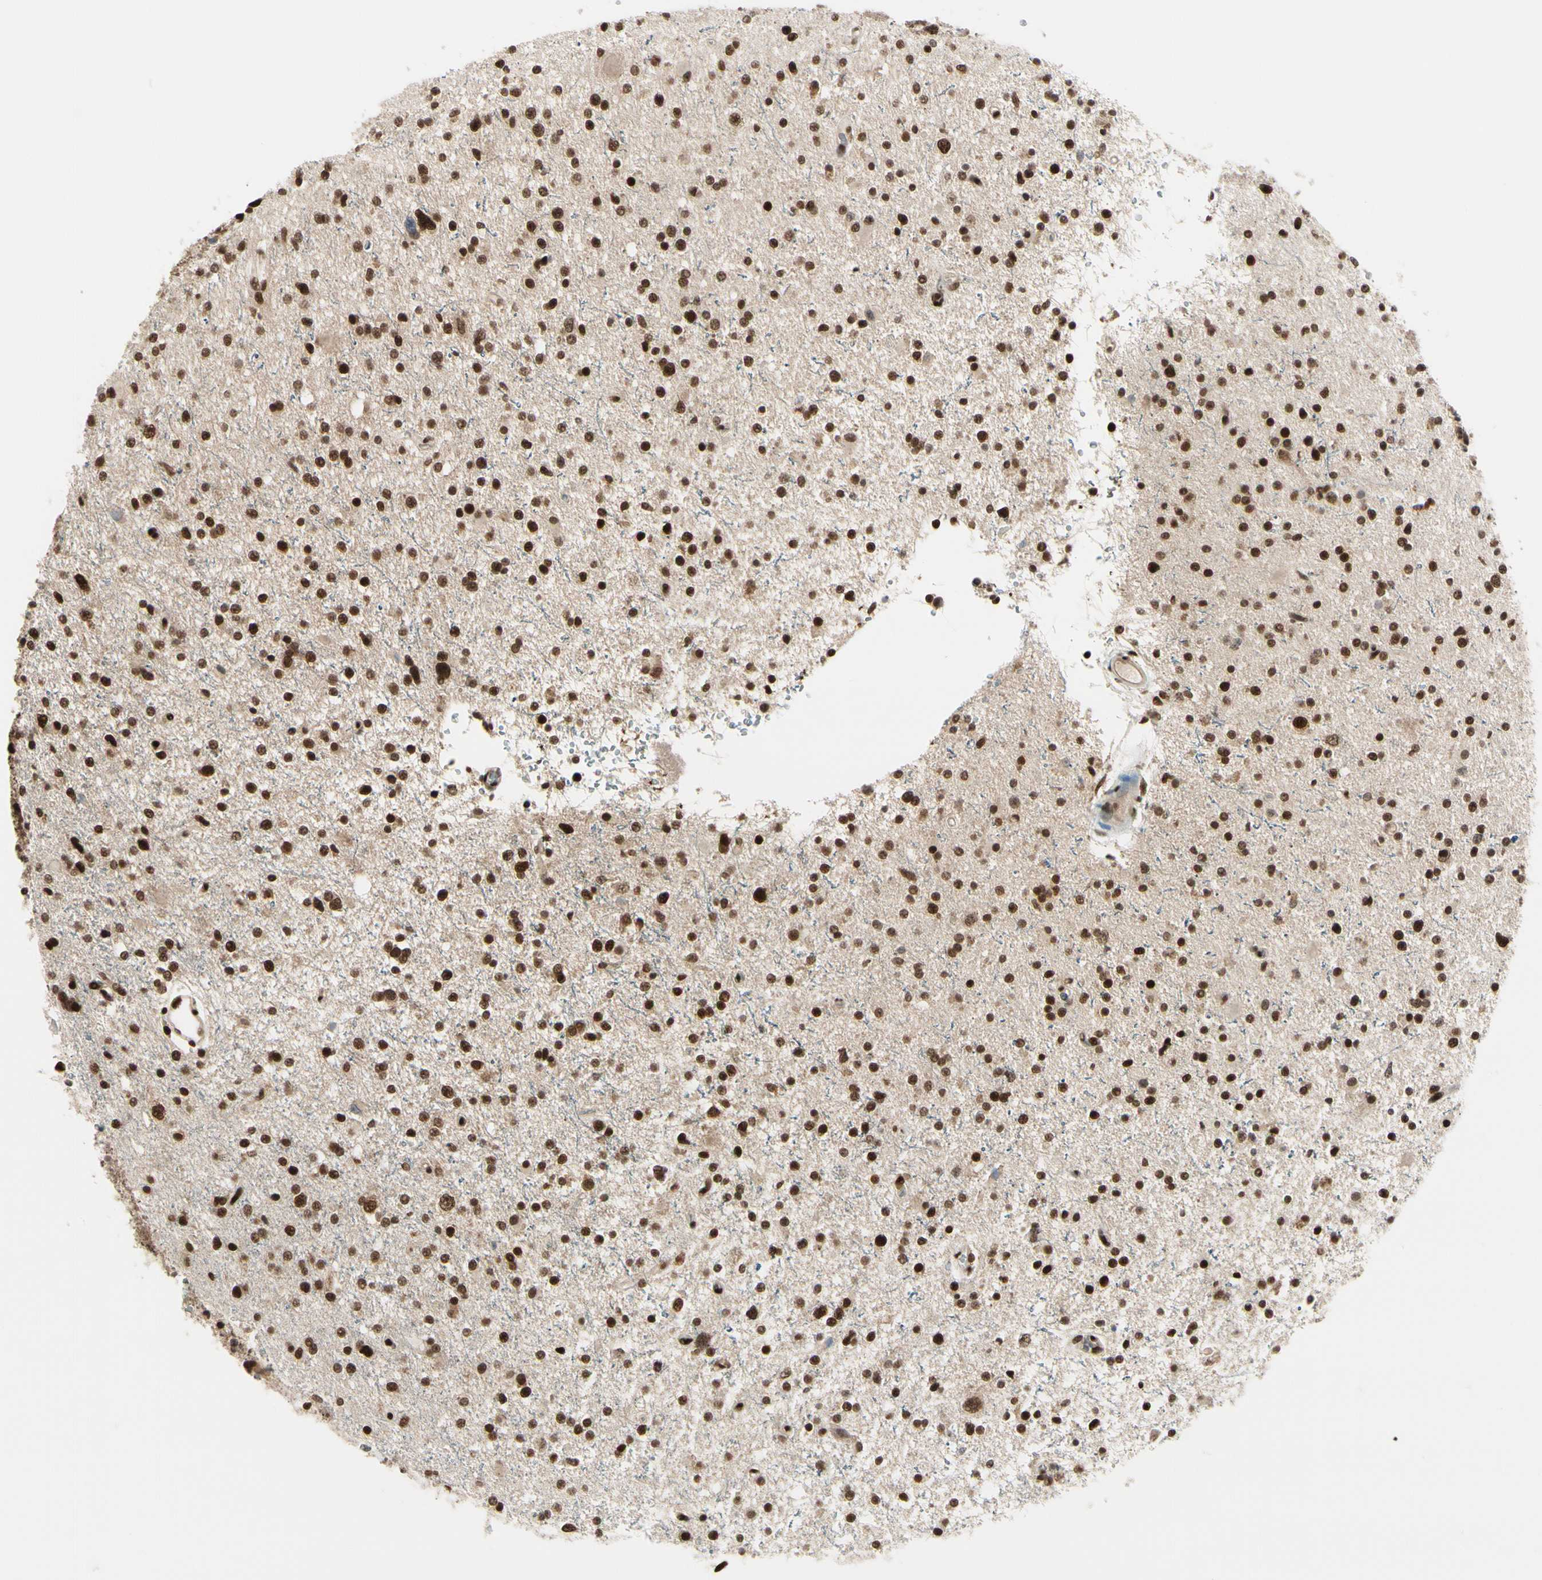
{"staining": {"intensity": "strong", "quantity": ">75%", "location": "nuclear"}, "tissue": "glioma", "cell_type": "Tumor cells", "image_type": "cancer", "snomed": [{"axis": "morphology", "description": "Glioma, malignant, High grade"}, {"axis": "topography", "description": "Brain"}], "caption": "A high amount of strong nuclear staining is seen in approximately >75% of tumor cells in glioma tissue. The staining was performed using DAB, with brown indicating positive protein expression. Nuclei are stained blue with hematoxylin.", "gene": "CHAMP1", "patient": {"sex": "male", "age": 33}}